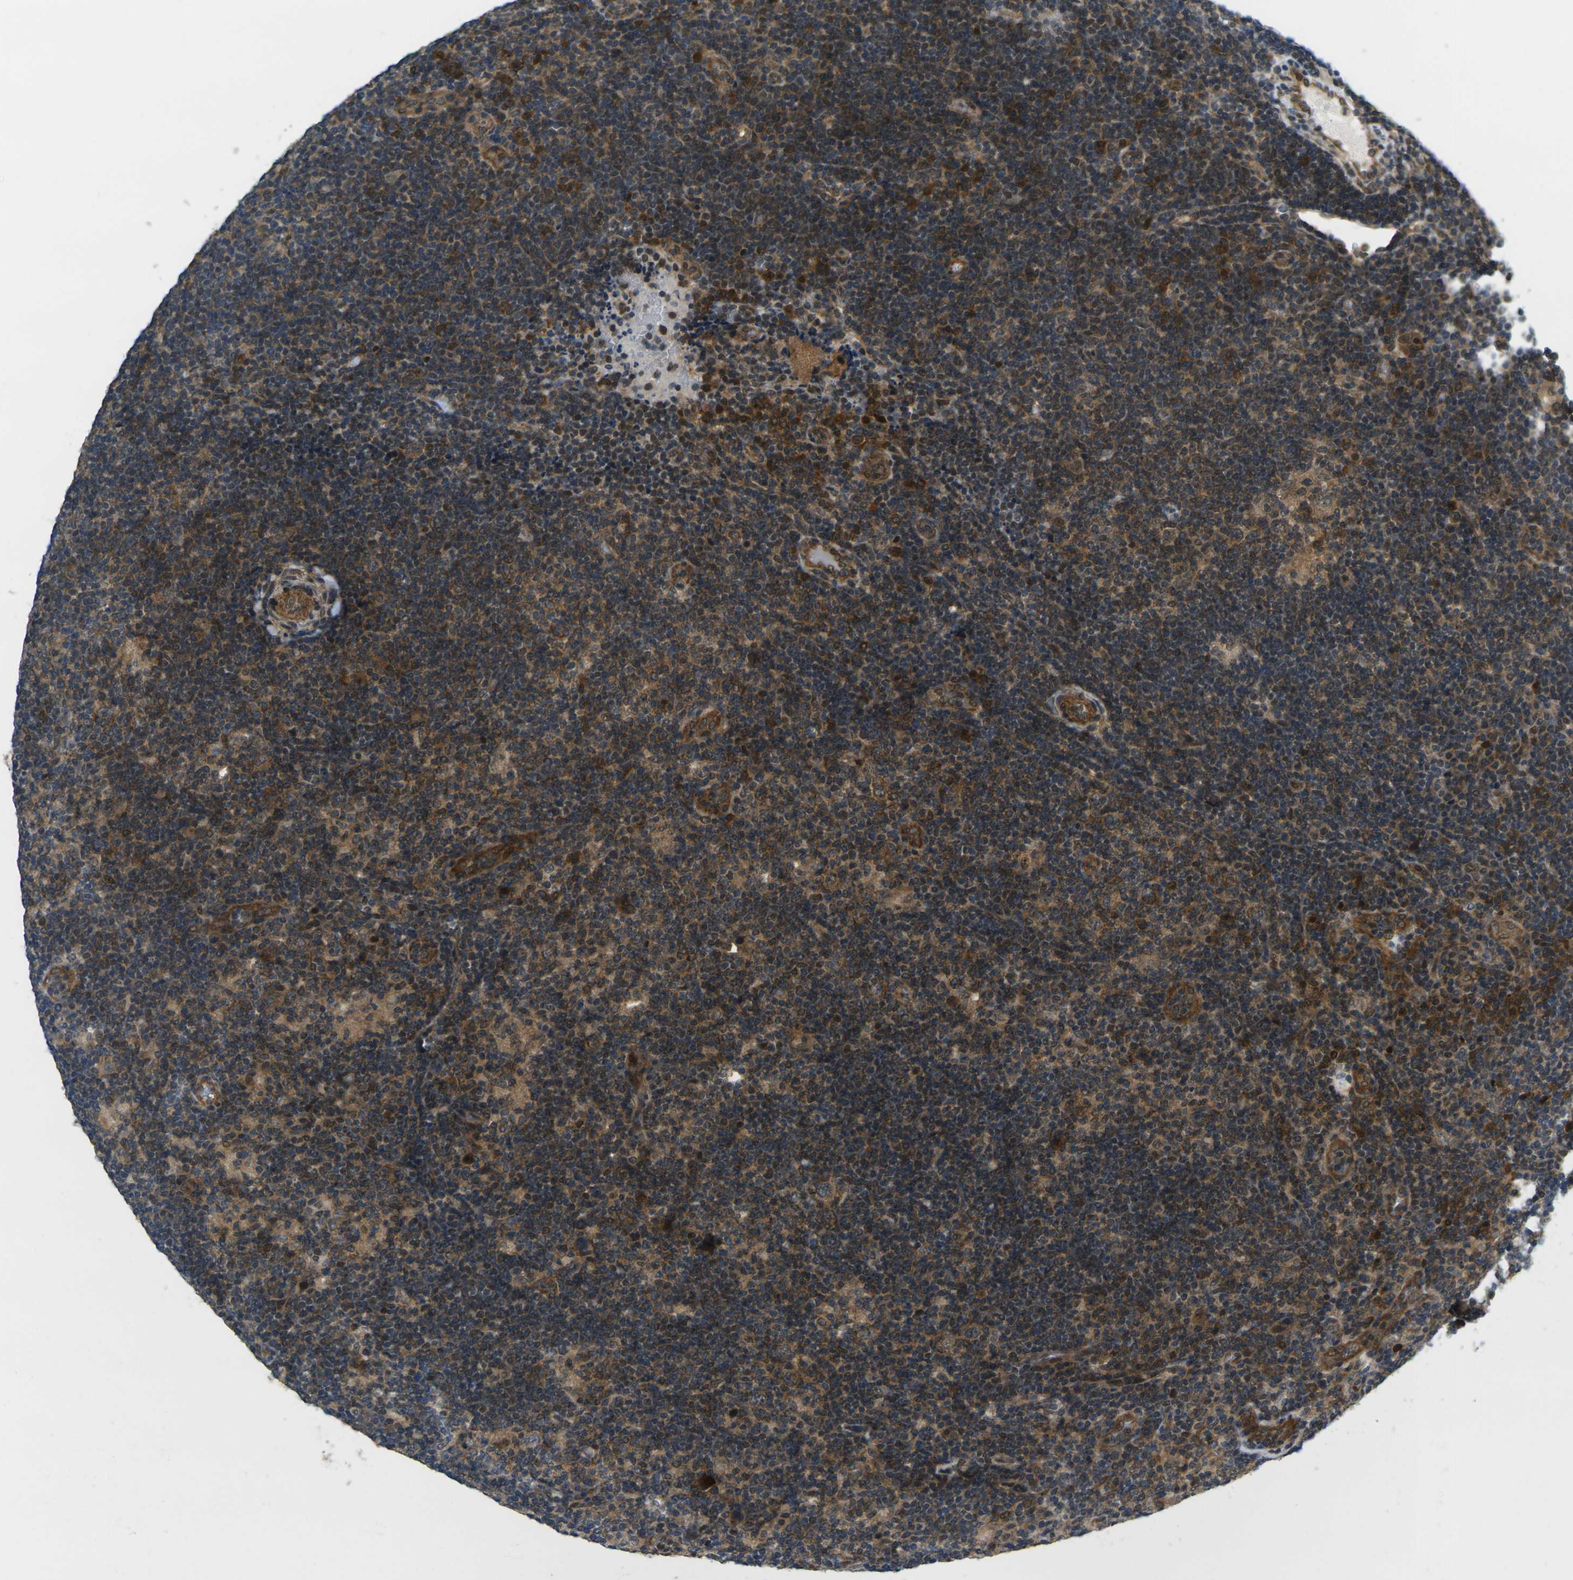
{"staining": {"intensity": "moderate", "quantity": ">75%", "location": "cytoplasmic/membranous"}, "tissue": "lymphoma", "cell_type": "Tumor cells", "image_type": "cancer", "snomed": [{"axis": "morphology", "description": "Hodgkin's disease, NOS"}, {"axis": "topography", "description": "Lymph node"}], "caption": "IHC photomicrograph of neoplastic tissue: Hodgkin's disease stained using immunohistochemistry (IHC) reveals medium levels of moderate protein expression localized specifically in the cytoplasmic/membranous of tumor cells, appearing as a cytoplasmic/membranous brown color.", "gene": "KCTD10", "patient": {"sex": "female", "age": 57}}